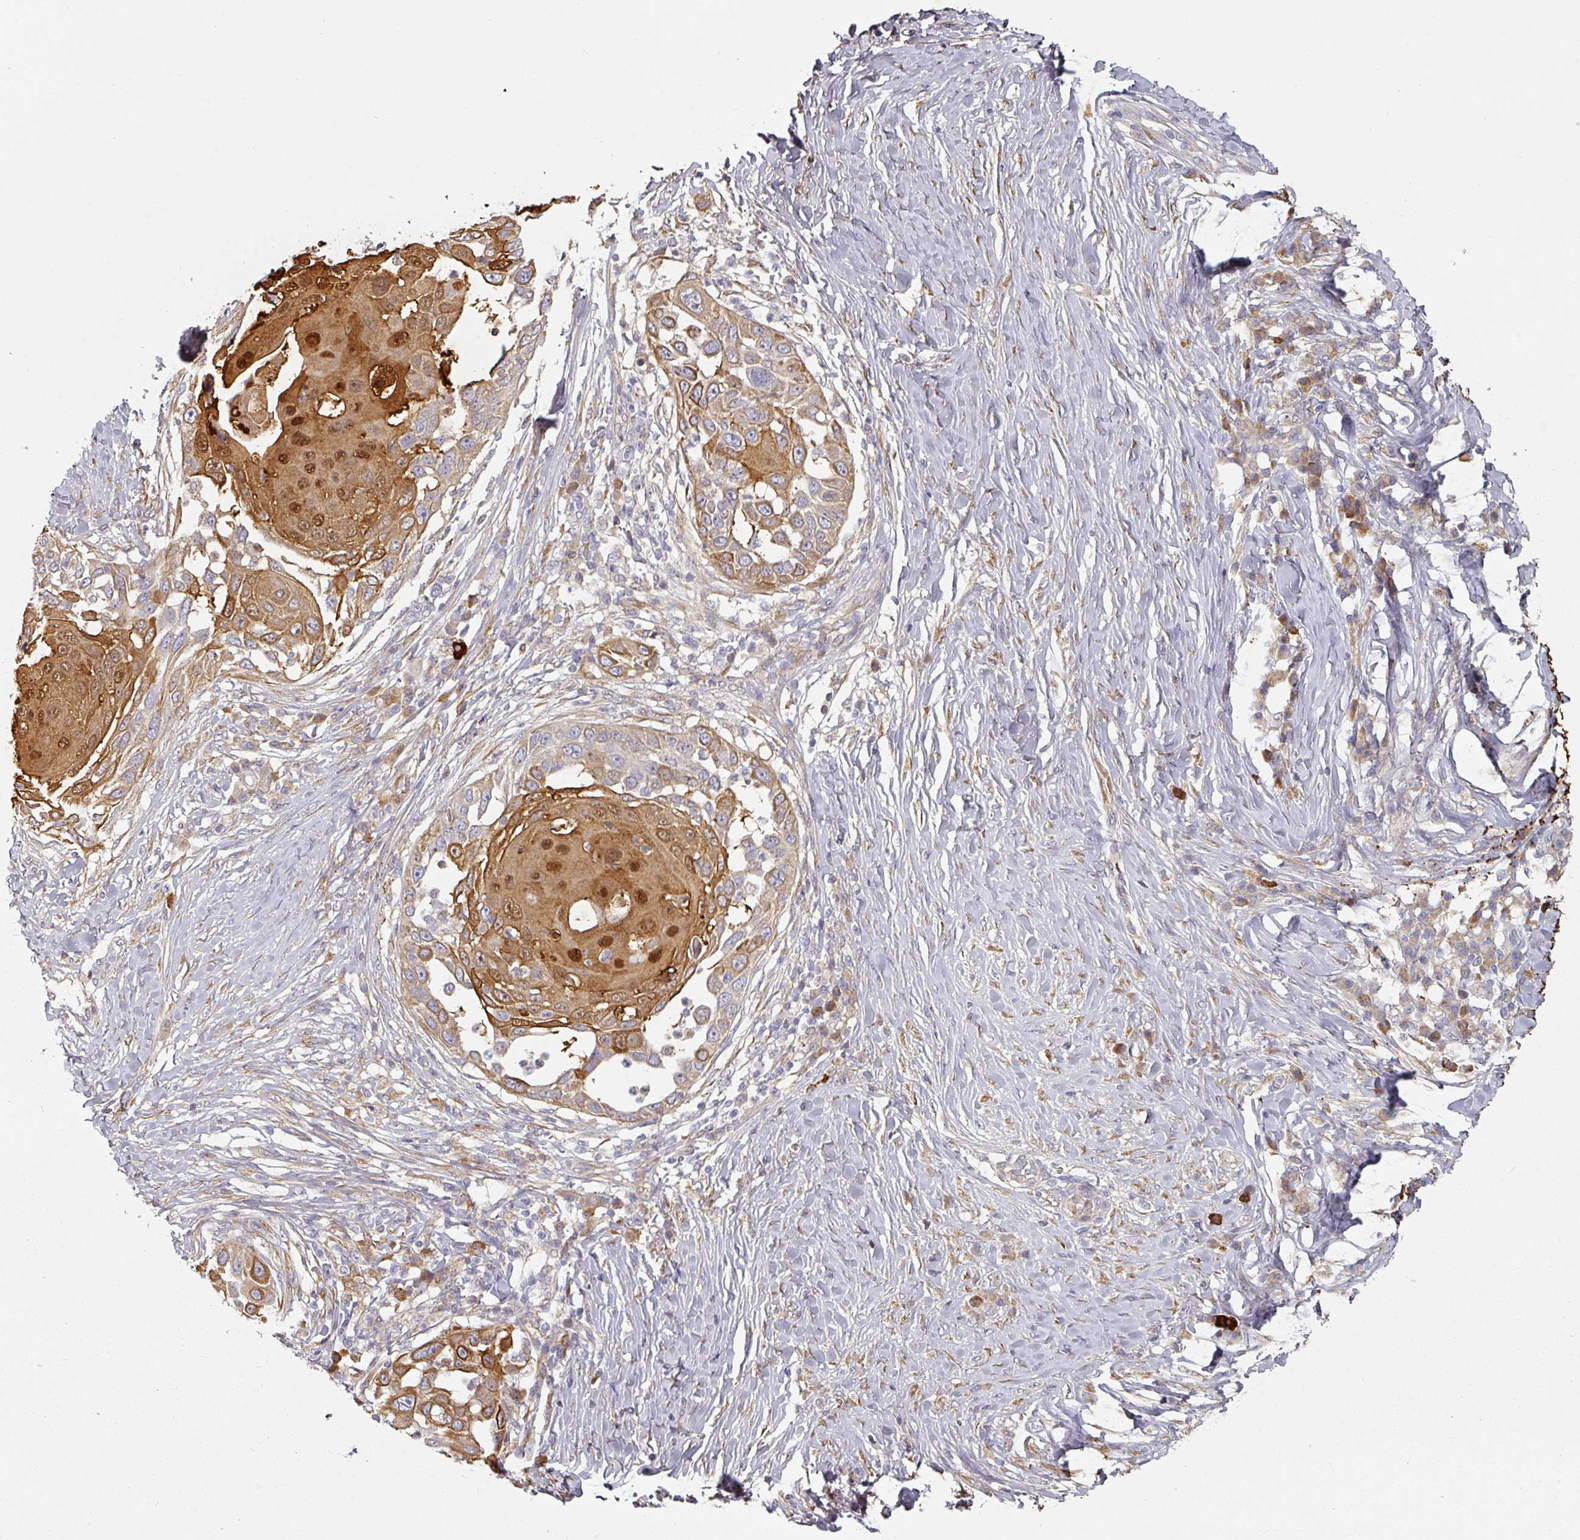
{"staining": {"intensity": "moderate", "quantity": ">75%", "location": "cytoplasmic/membranous,nuclear"}, "tissue": "skin cancer", "cell_type": "Tumor cells", "image_type": "cancer", "snomed": [{"axis": "morphology", "description": "Squamous cell carcinoma, NOS"}, {"axis": "topography", "description": "Skin"}], "caption": "Skin cancer tissue reveals moderate cytoplasmic/membranous and nuclear staining in about >75% of tumor cells, visualized by immunohistochemistry.", "gene": "CEP78", "patient": {"sex": "female", "age": 44}}